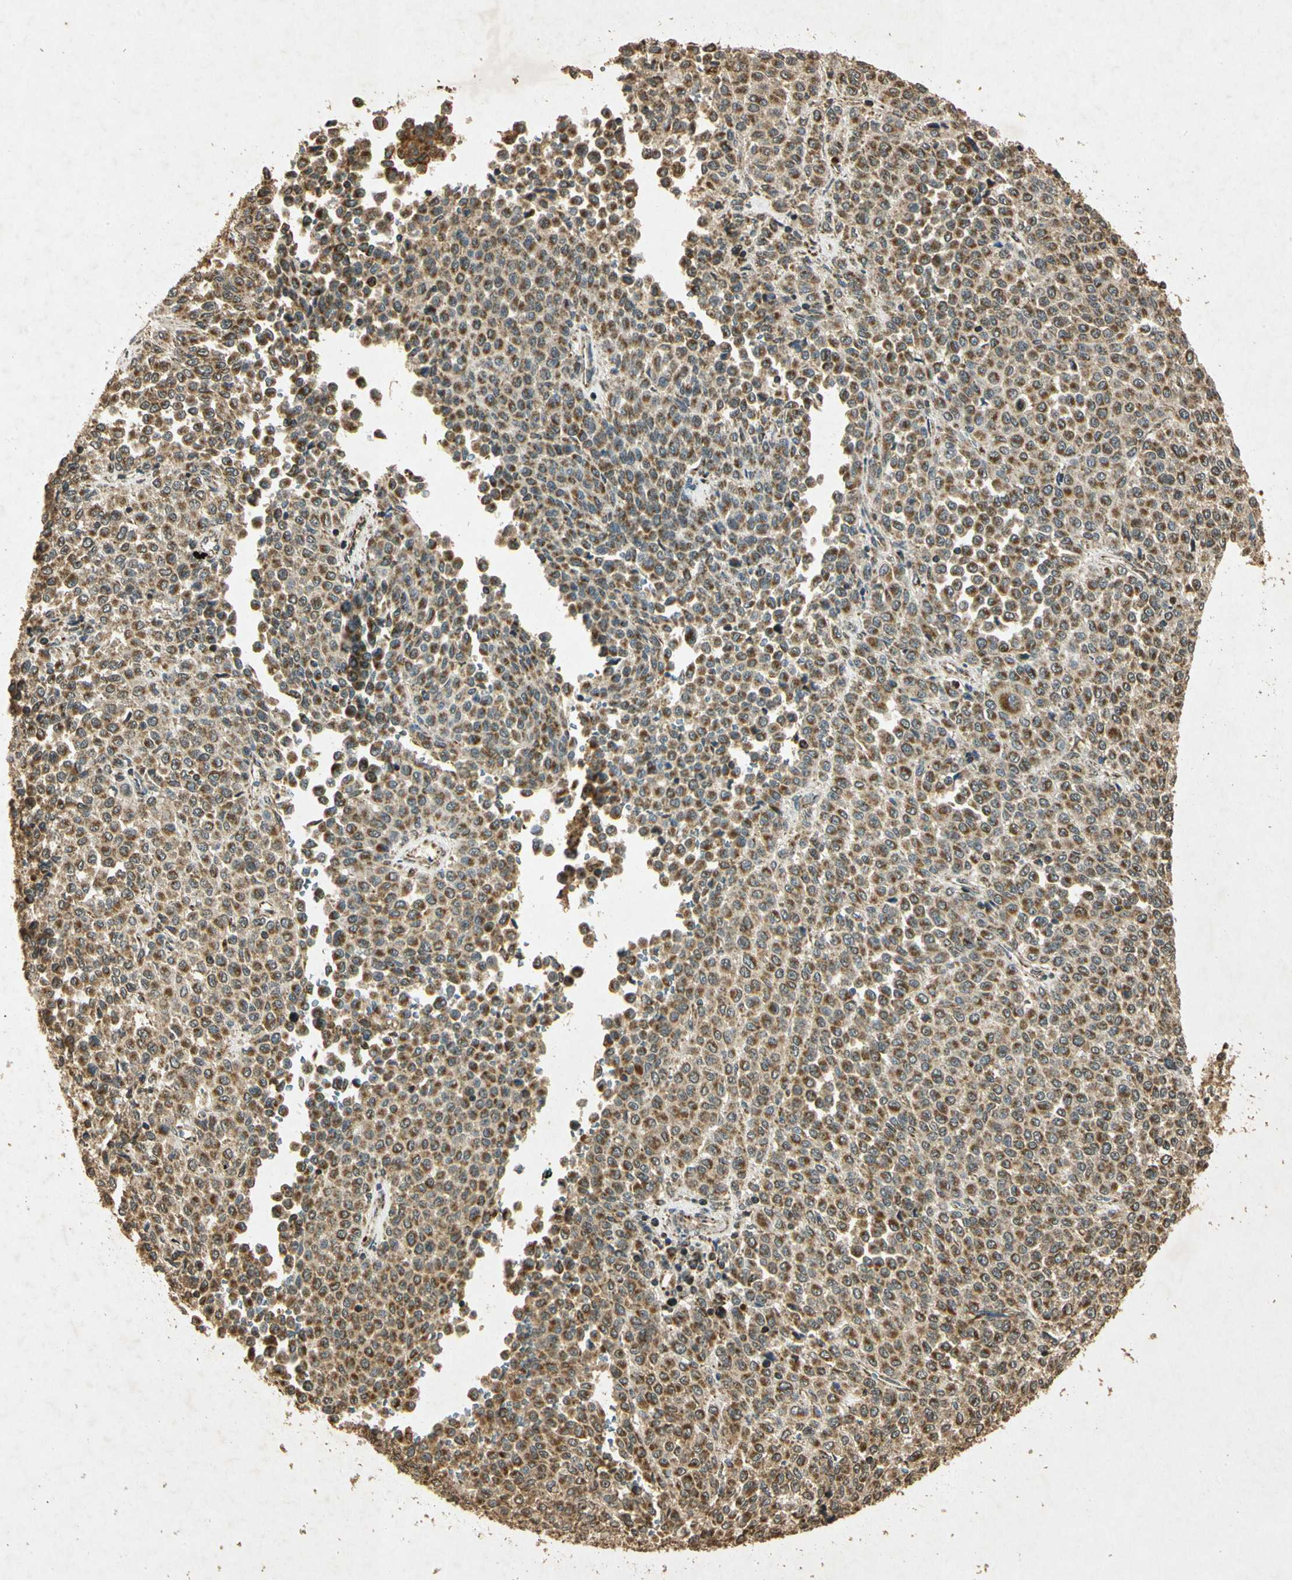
{"staining": {"intensity": "moderate", "quantity": ">75%", "location": "cytoplasmic/membranous"}, "tissue": "melanoma", "cell_type": "Tumor cells", "image_type": "cancer", "snomed": [{"axis": "morphology", "description": "Malignant melanoma, Metastatic site"}, {"axis": "topography", "description": "Pancreas"}], "caption": "Melanoma stained for a protein (brown) demonstrates moderate cytoplasmic/membranous positive staining in approximately >75% of tumor cells.", "gene": "PRDX3", "patient": {"sex": "female", "age": 30}}